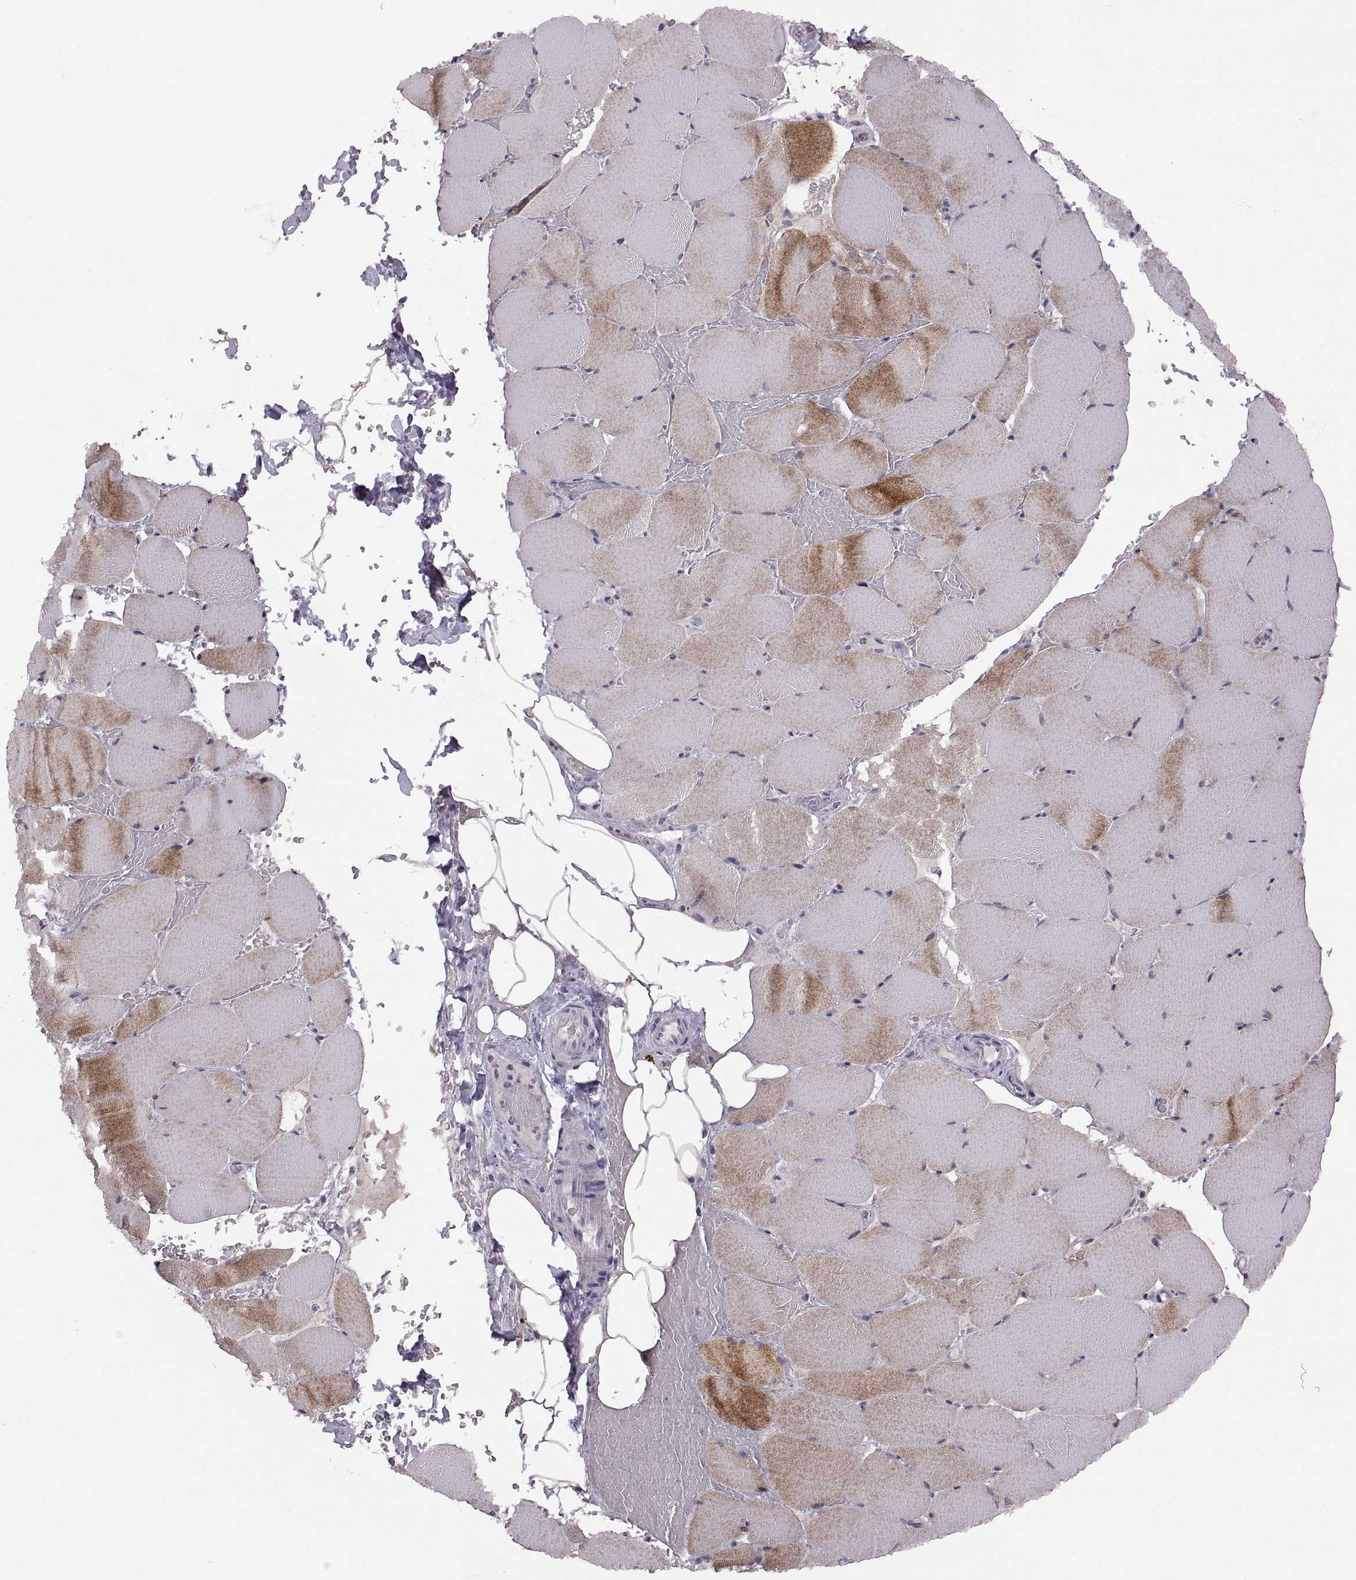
{"staining": {"intensity": "moderate", "quantity": "25%-75%", "location": "cytoplasmic/membranous"}, "tissue": "skeletal muscle", "cell_type": "Myocytes", "image_type": "normal", "snomed": [{"axis": "morphology", "description": "Normal tissue, NOS"}, {"axis": "topography", "description": "Skeletal muscle"}], "caption": "Human skeletal muscle stained for a protein (brown) shows moderate cytoplasmic/membranous positive staining in approximately 25%-75% of myocytes.", "gene": "NEK2", "patient": {"sex": "female", "age": 37}}